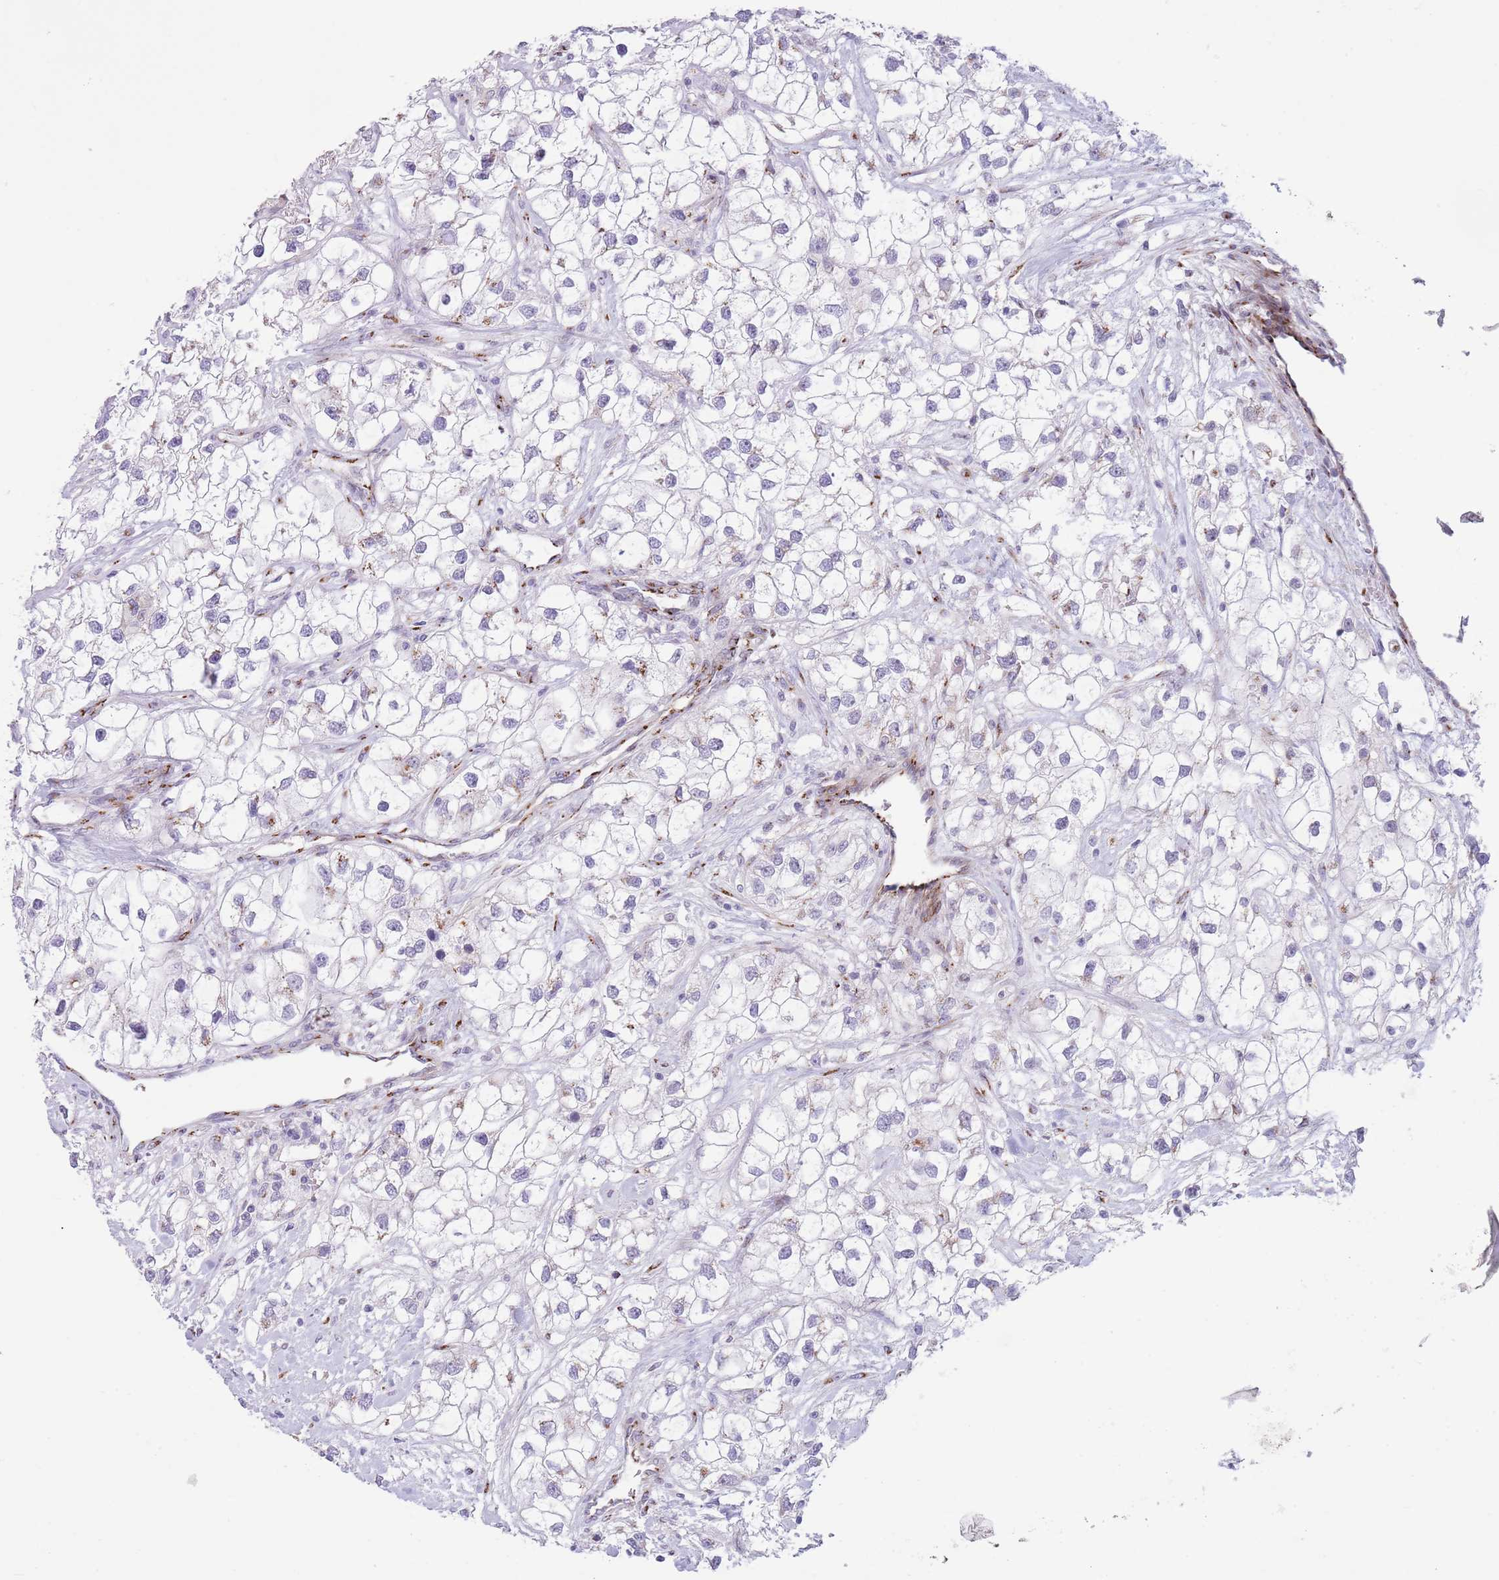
{"staining": {"intensity": "negative", "quantity": "none", "location": "none"}, "tissue": "renal cancer", "cell_type": "Tumor cells", "image_type": "cancer", "snomed": [{"axis": "morphology", "description": "Adenocarcinoma, NOS"}, {"axis": "topography", "description": "Kidney"}], "caption": "Histopathology image shows no protein staining in tumor cells of renal cancer (adenocarcinoma) tissue.", "gene": "C20orf96", "patient": {"sex": "male", "age": 59}}